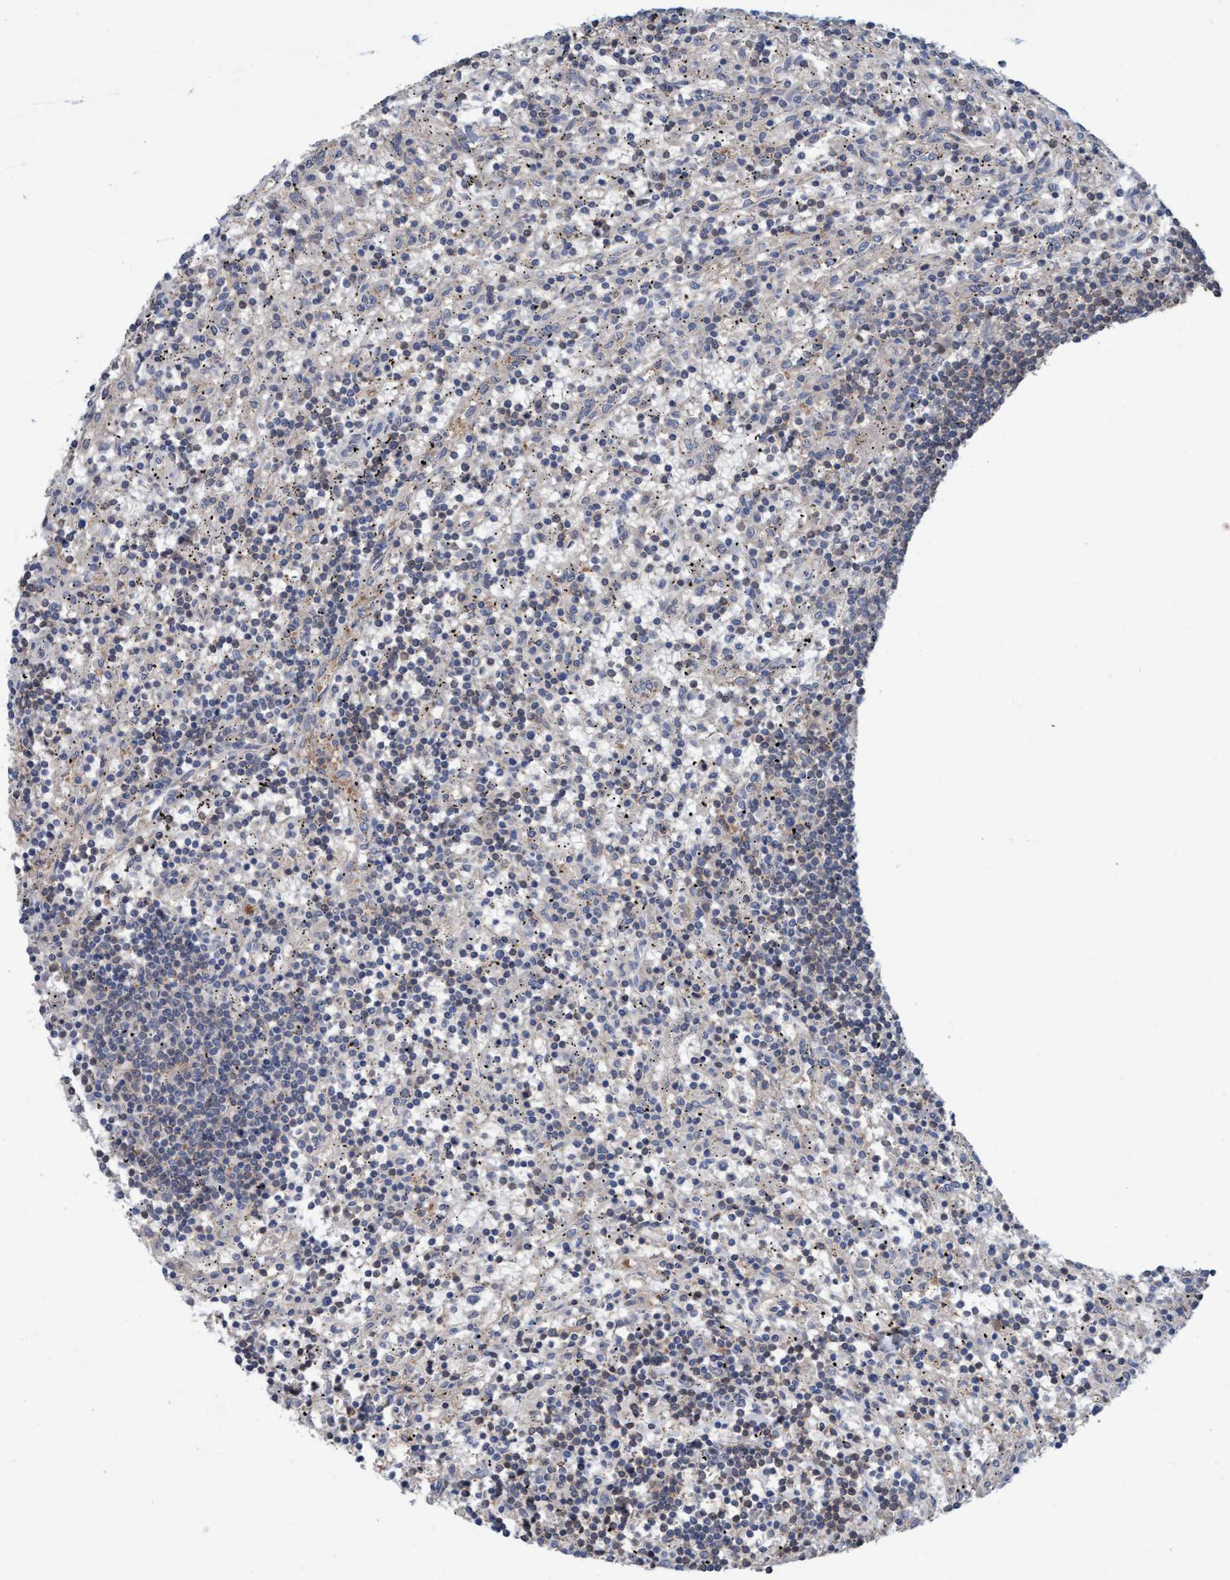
{"staining": {"intensity": "weak", "quantity": "<25%", "location": "cytoplasmic/membranous"}, "tissue": "lymphoma", "cell_type": "Tumor cells", "image_type": "cancer", "snomed": [{"axis": "morphology", "description": "Malignant lymphoma, non-Hodgkin's type, Low grade"}, {"axis": "topography", "description": "Spleen"}], "caption": "Human lymphoma stained for a protein using IHC demonstrates no expression in tumor cells.", "gene": "GLOD4", "patient": {"sex": "male", "age": 76}}